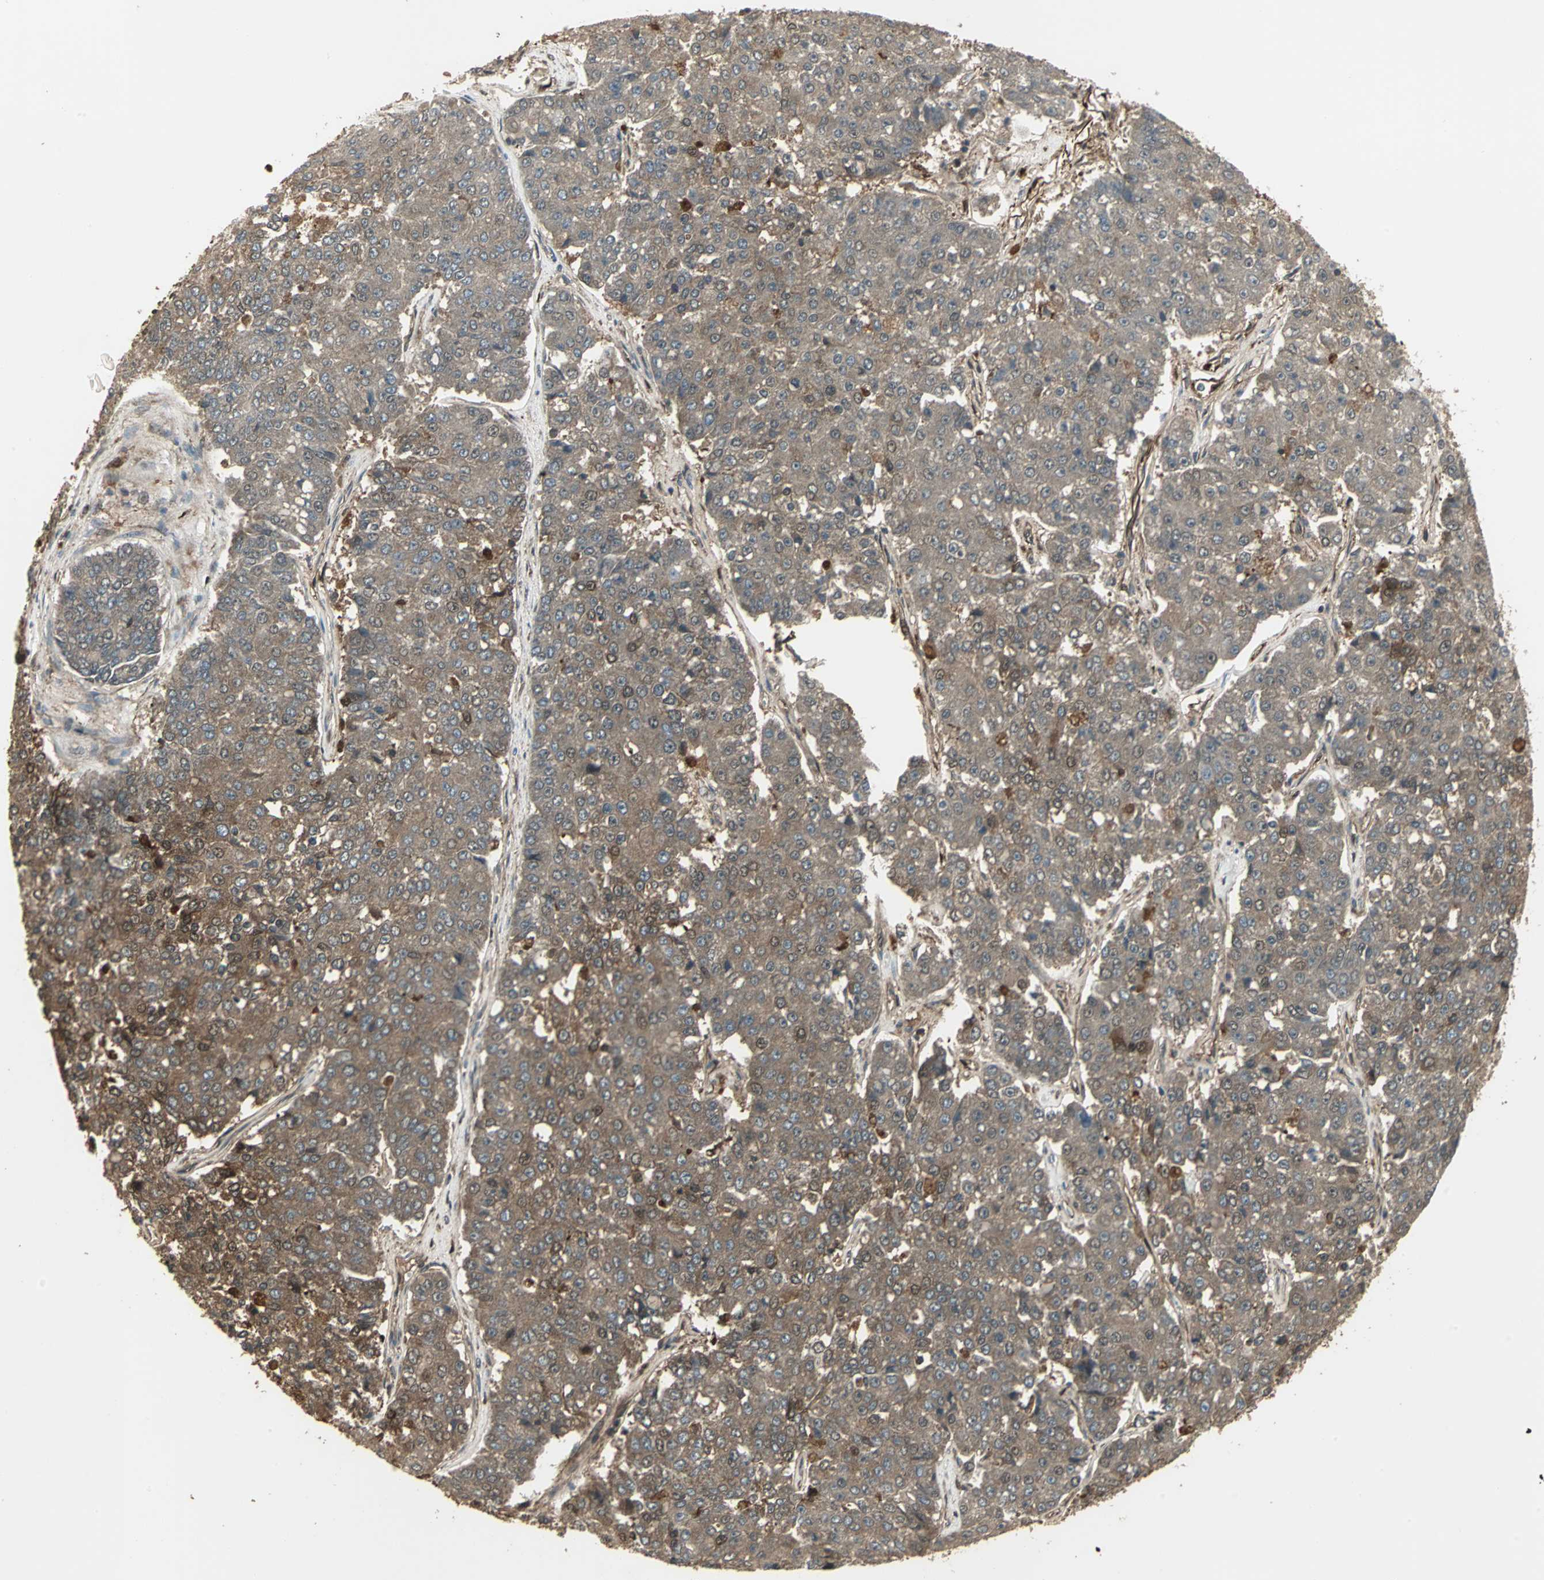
{"staining": {"intensity": "moderate", "quantity": ">75%", "location": "cytoplasmic/membranous"}, "tissue": "pancreatic cancer", "cell_type": "Tumor cells", "image_type": "cancer", "snomed": [{"axis": "morphology", "description": "Adenocarcinoma, NOS"}, {"axis": "topography", "description": "Pancreas"}], "caption": "Moderate cytoplasmic/membranous positivity for a protein is present in about >75% of tumor cells of pancreatic adenocarcinoma using immunohistochemistry (IHC).", "gene": "PRXL2B", "patient": {"sex": "male", "age": 50}}